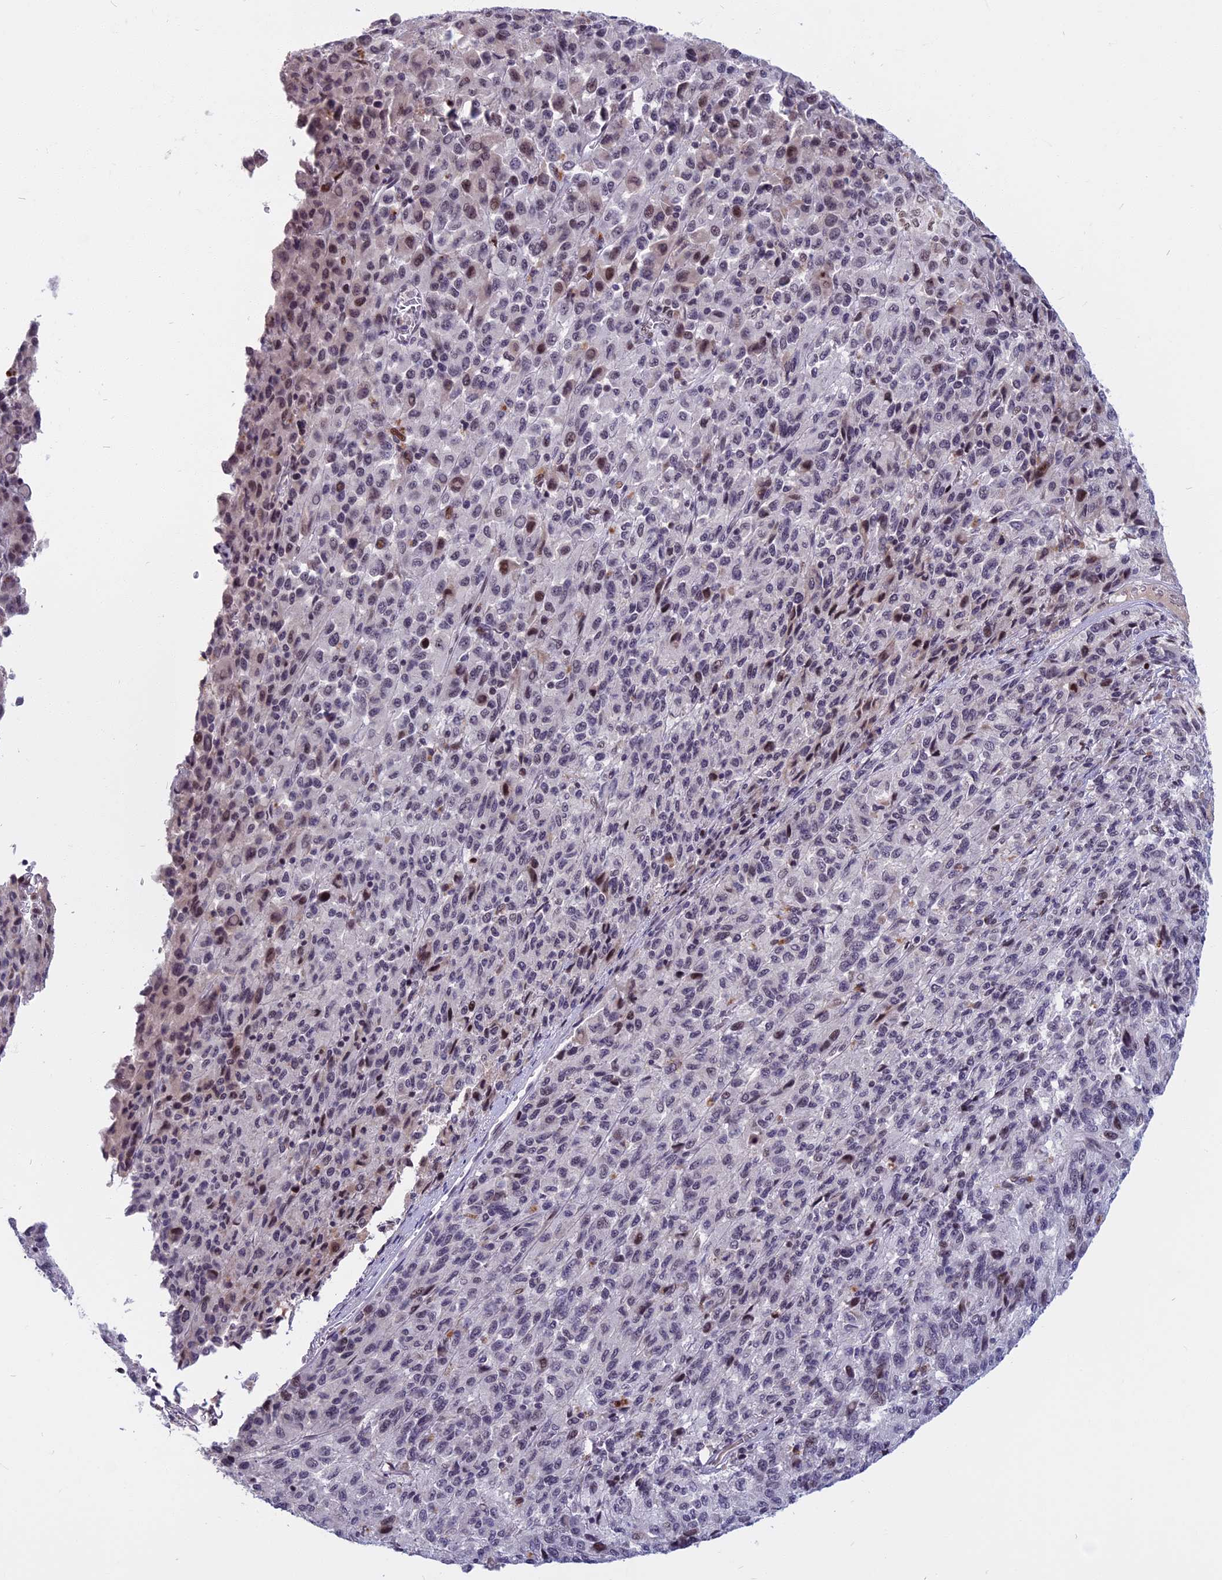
{"staining": {"intensity": "moderate", "quantity": "<25%", "location": "nuclear"}, "tissue": "melanoma", "cell_type": "Tumor cells", "image_type": "cancer", "snomed": [{"axis": "morphology", "description": "Malignant melanoma, Metastatic site"}, {"axis": "topography", "description": "Lung"}], "caption": "Immunohistochemical staining of human melanoma displays moderate nuclear protein positivity in approximately <25% of tumor cells.", "gene": "CDC7", "patient": {"sex": "male", "age": 64}}